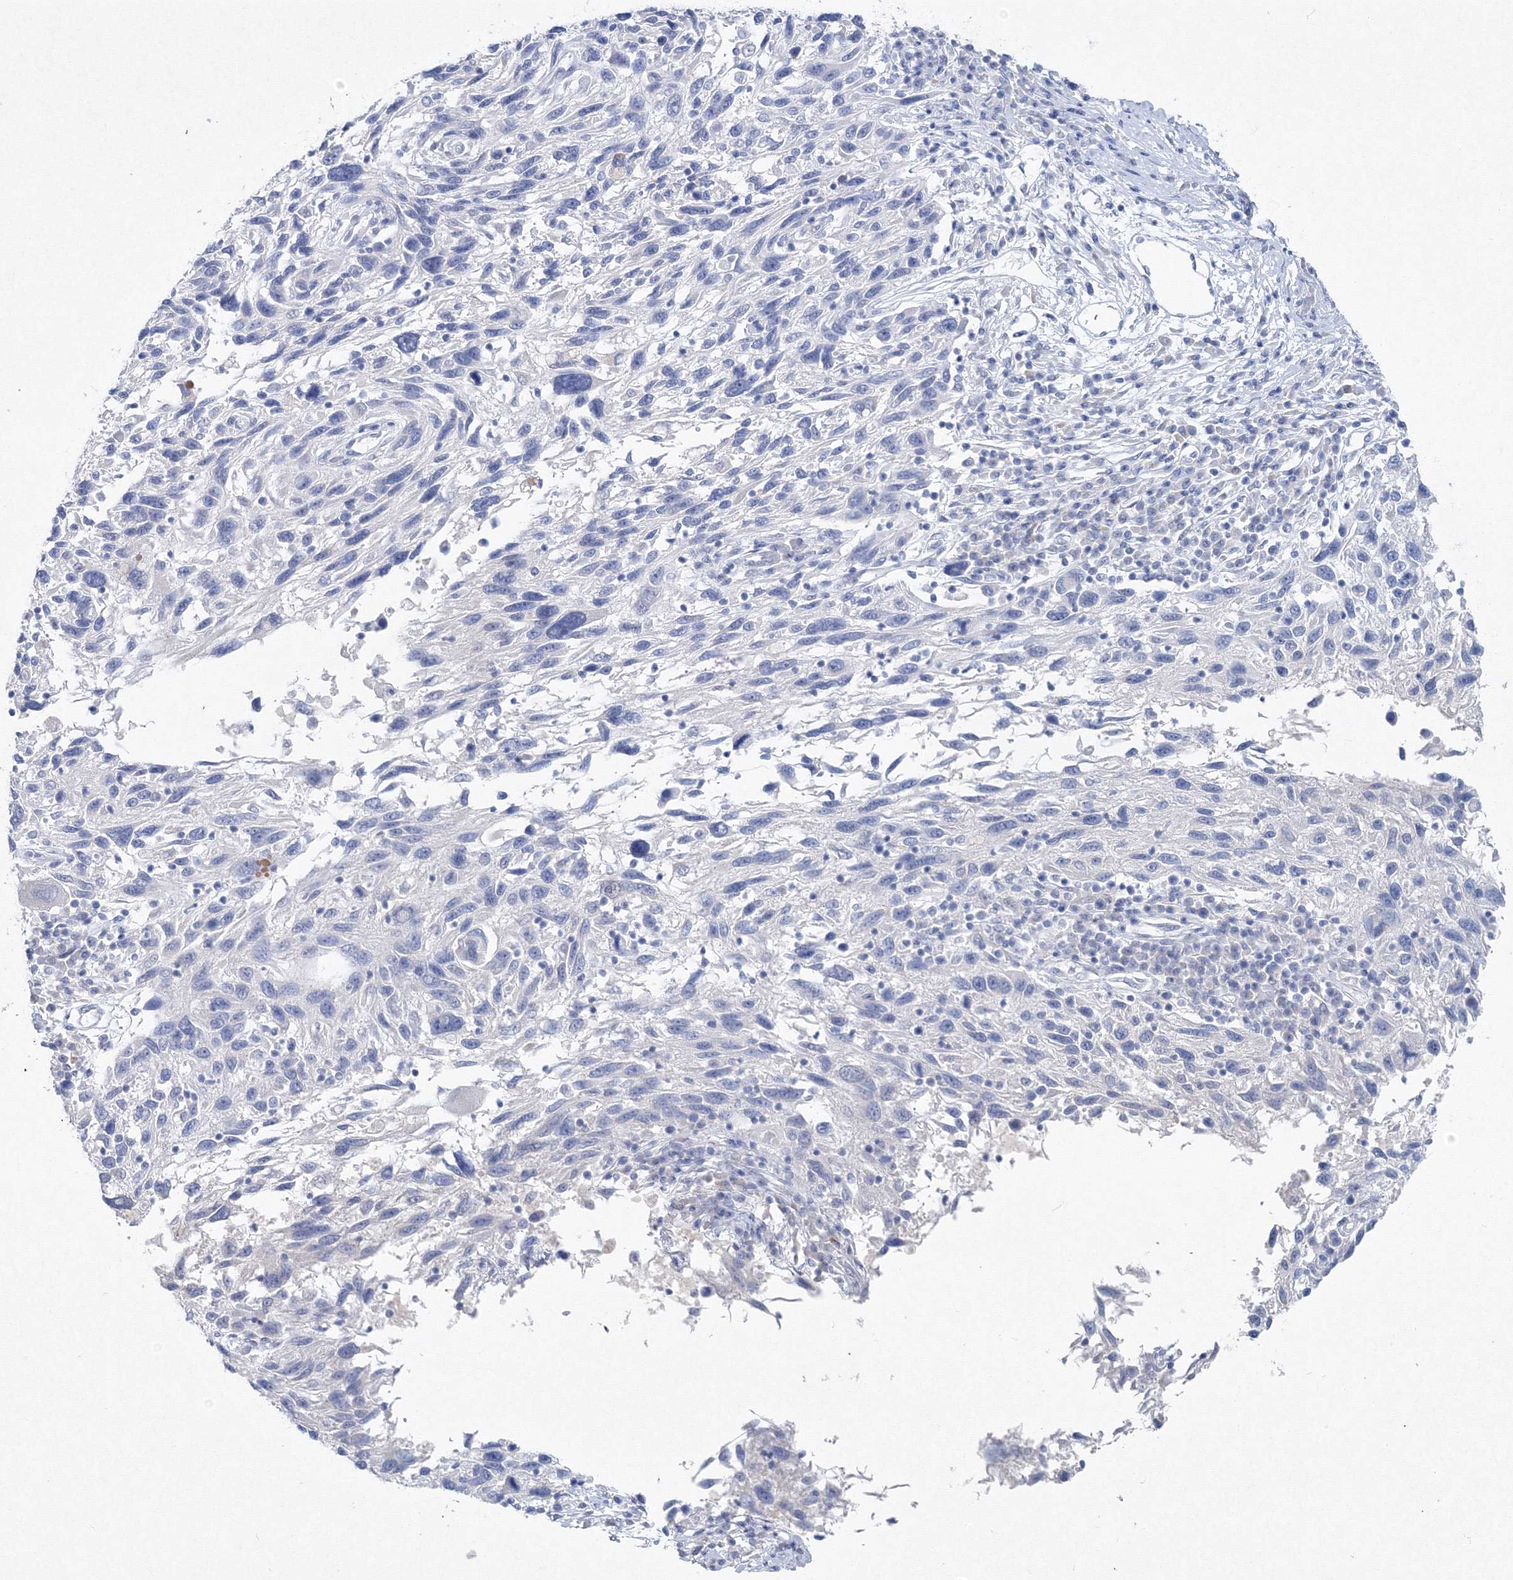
{"staining": {"intensity": "negative", "quantity": "none", "location": "none"}, "tissue": "melanoma", "cell_type": "Tumor cells", "image_type": "cancer", "snomed": [{"axis": "morphology", "description": "Malignant melanoma, NOS"}, {"axis": "topography", "description": "Skin"}], "caption": "This image is of melanoma stained with IHC to label a protein in brown with the nuclei are counter-stained blue. There is no expression in tumor cells.", "gene": "GCKR", "patient": {"sex": "male", "age": 53}}